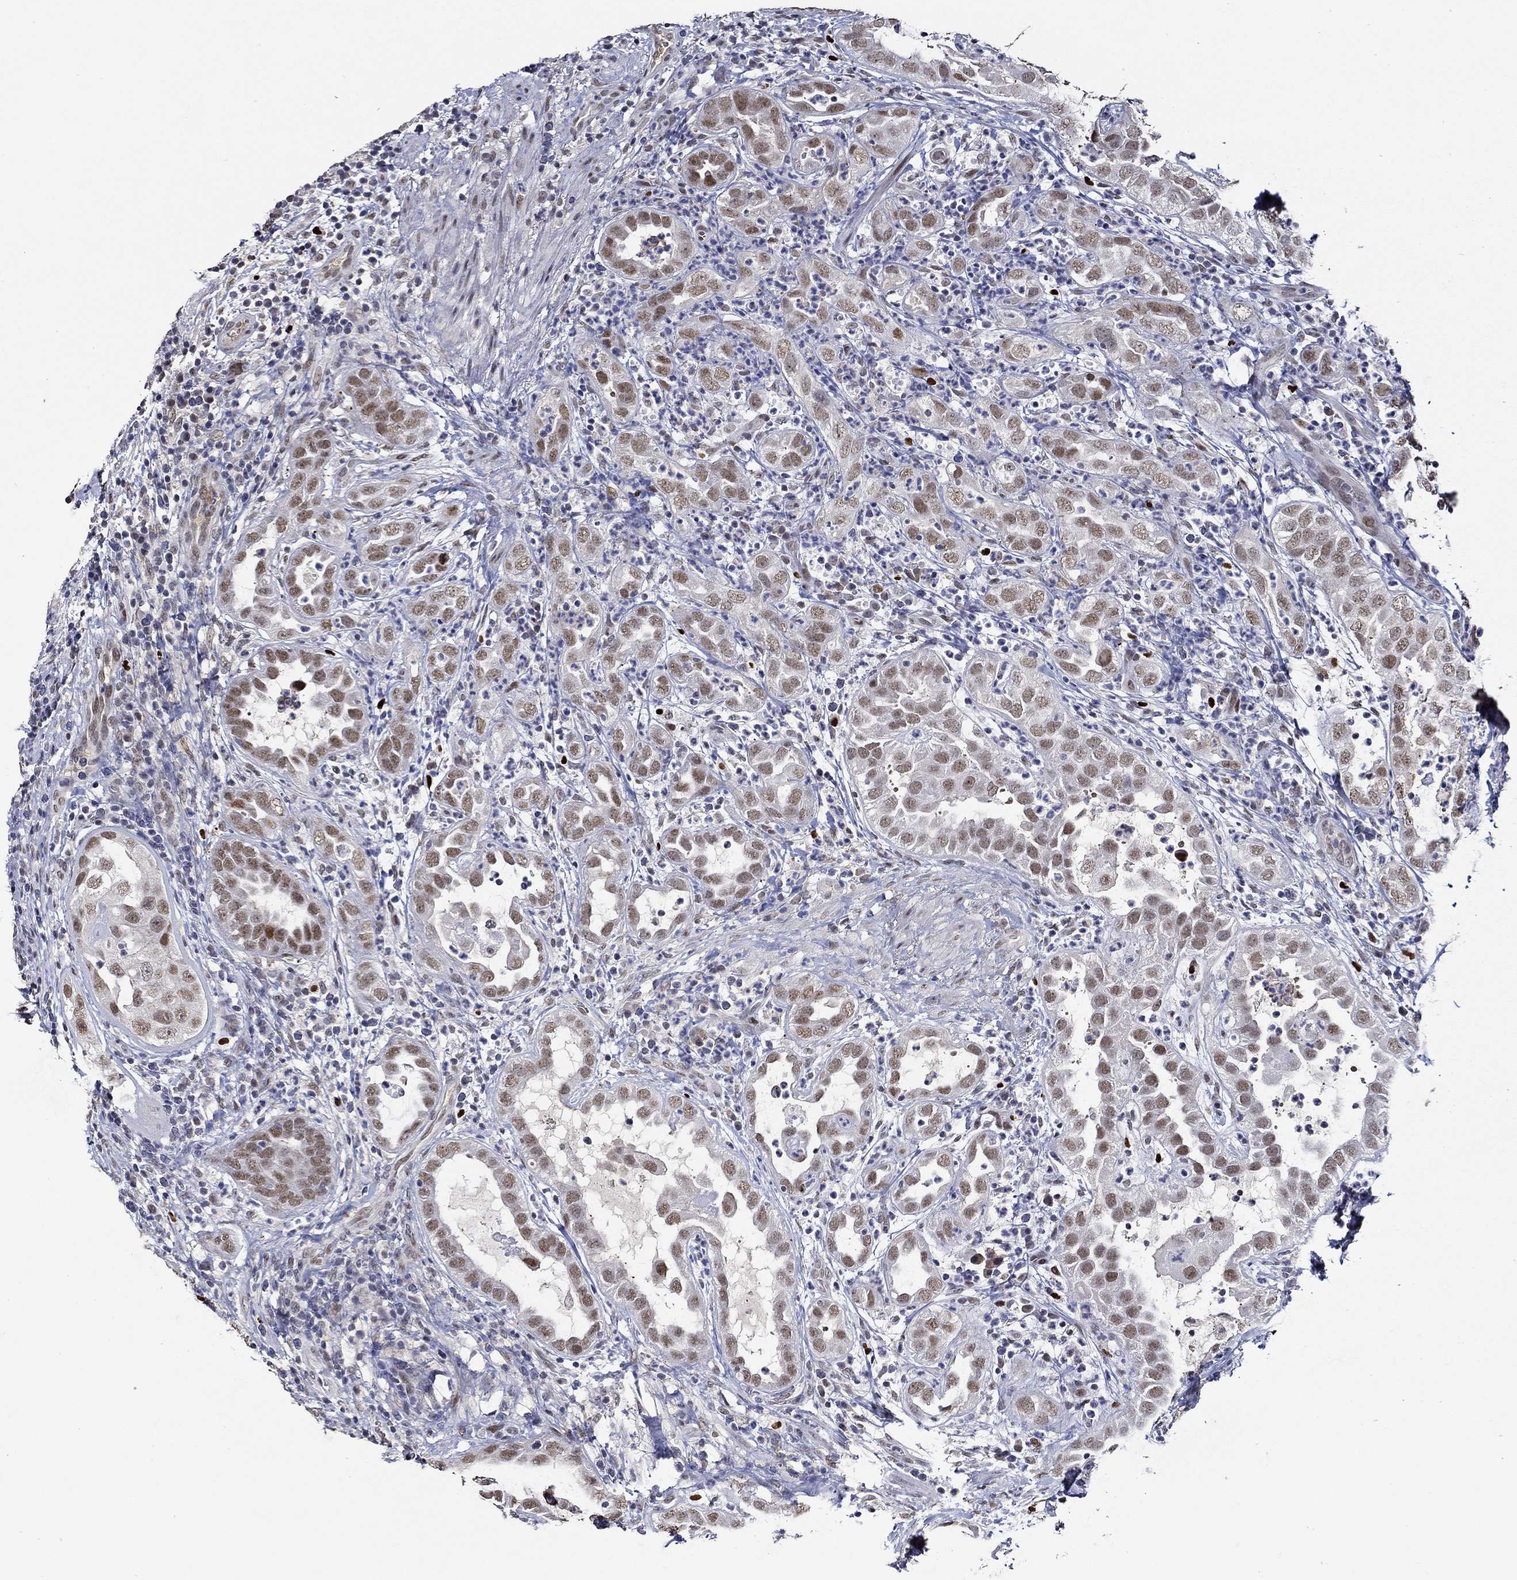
{"staining": {"intensity": "moderate", "quantity": "25%-75%", "location": "nuclear"}, "tissue": "urothelial cancer", "cell_type": "Tumor cells", "image_type": "cancer", "snomed": [{"axis": "morphology", "description": "Urothelial carcinoma, High grade"}, {"axis": "topography", "description": "Urinary bladder"}], "caption": "Protein staining by immunohistochemistry reveals moderate nuclear expression in approximately 25%-75% of tumor cells in urothelial cancer.", "gene": "GATA2", "patient": {"sex": "female", "age": 41}}